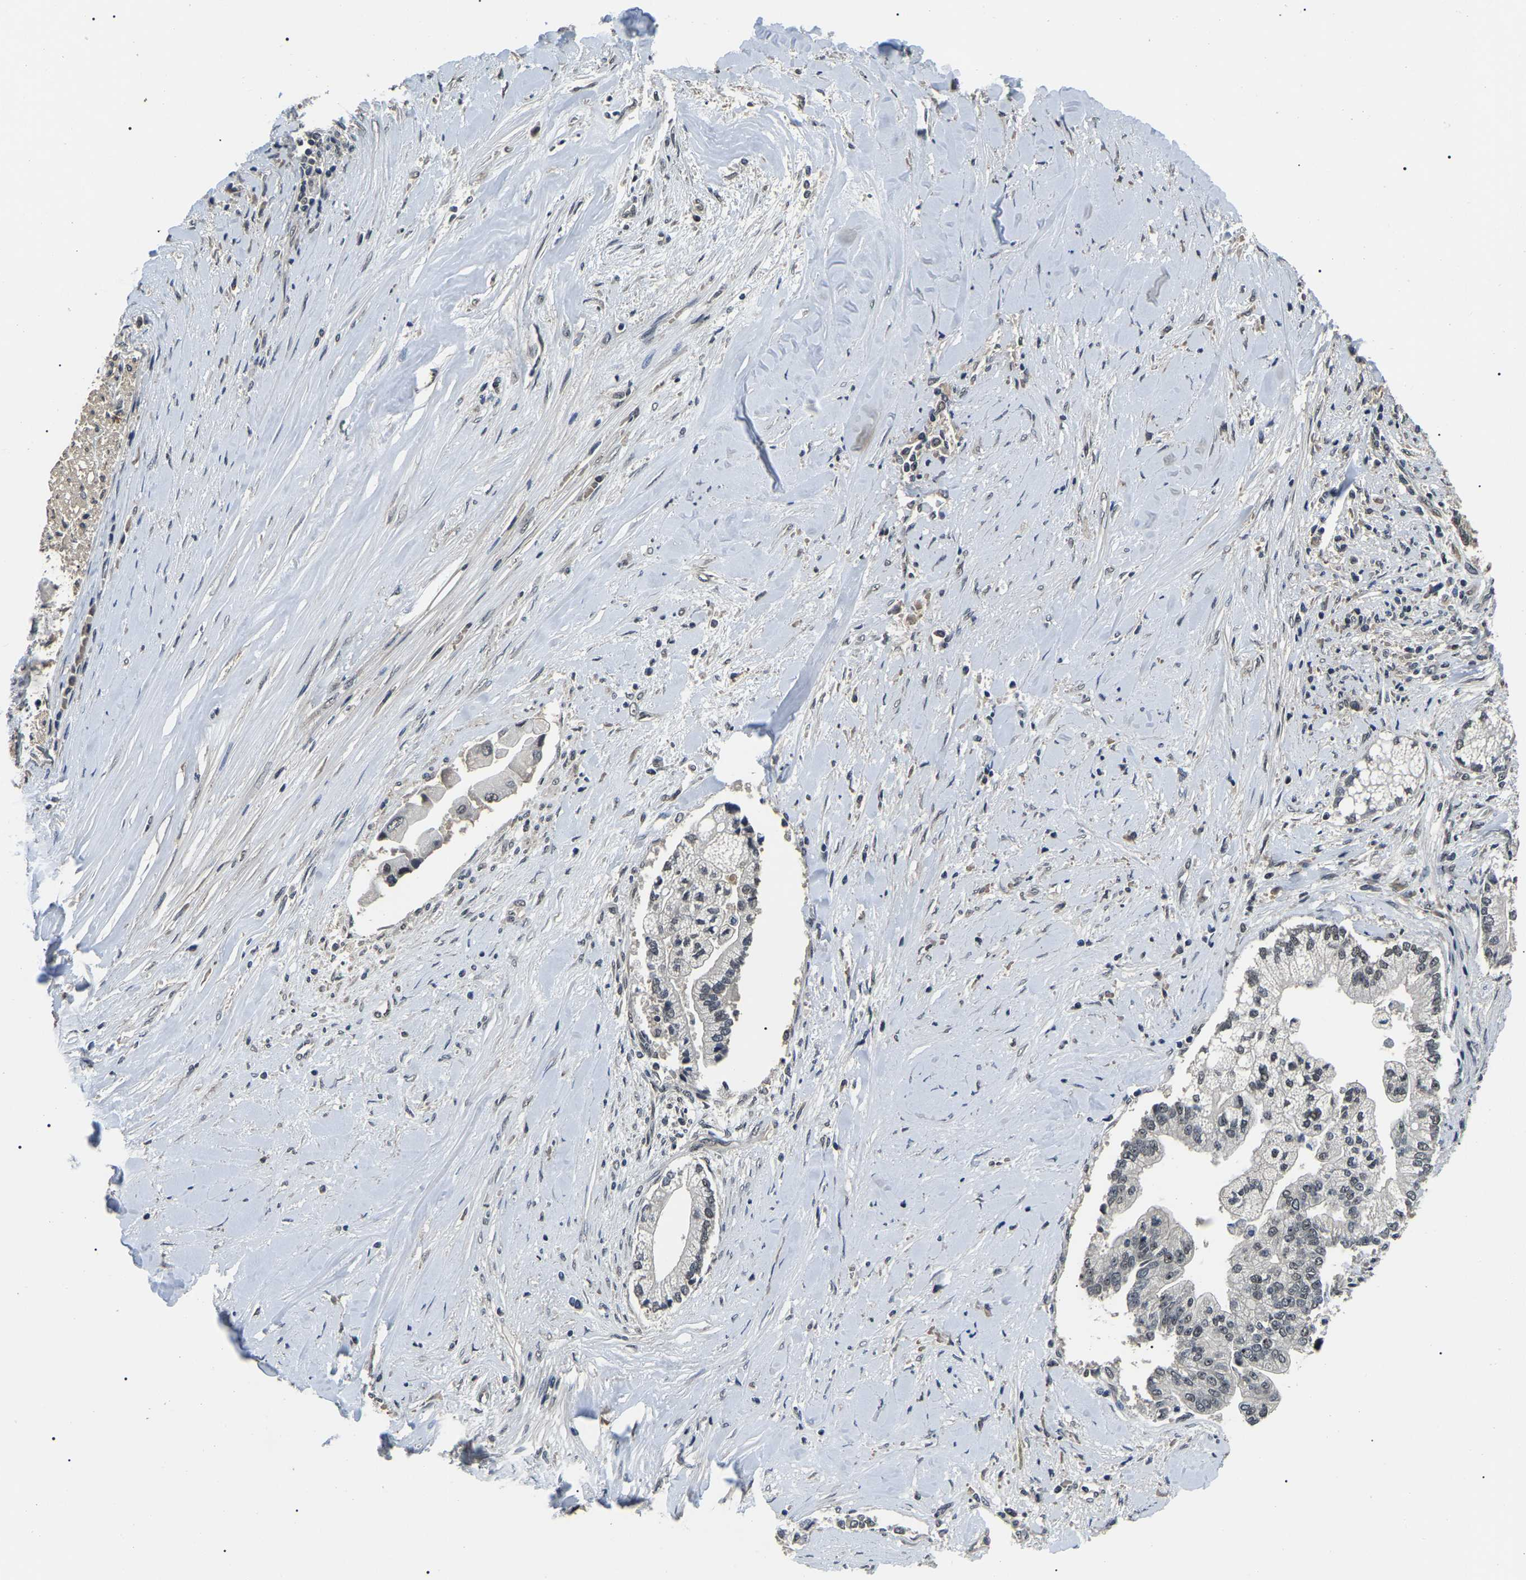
{"staining": {"intensity": "moderate", "quantity": "25%-75%", "location": "nuclear"}, "tissue": "liver cancer", "cell_type": "Tumor cells", "image_type": "cancer", "snomed": [{"axis": "morphology", "description": "Cholangiocarcinoma"}, {"axis": "topography", "description": "Liver"}], "caption": "This histopathology image reveals liver cholangiocarcinoma stained with immunohistochemistry (IHC) to label a protein in brown. The nuclear of tumor cells show moderate positivity for the protein. Nuclei are counter-stained blue.", "gene": "PPM1E", "patient": {"sex": "male", "age": 50}}